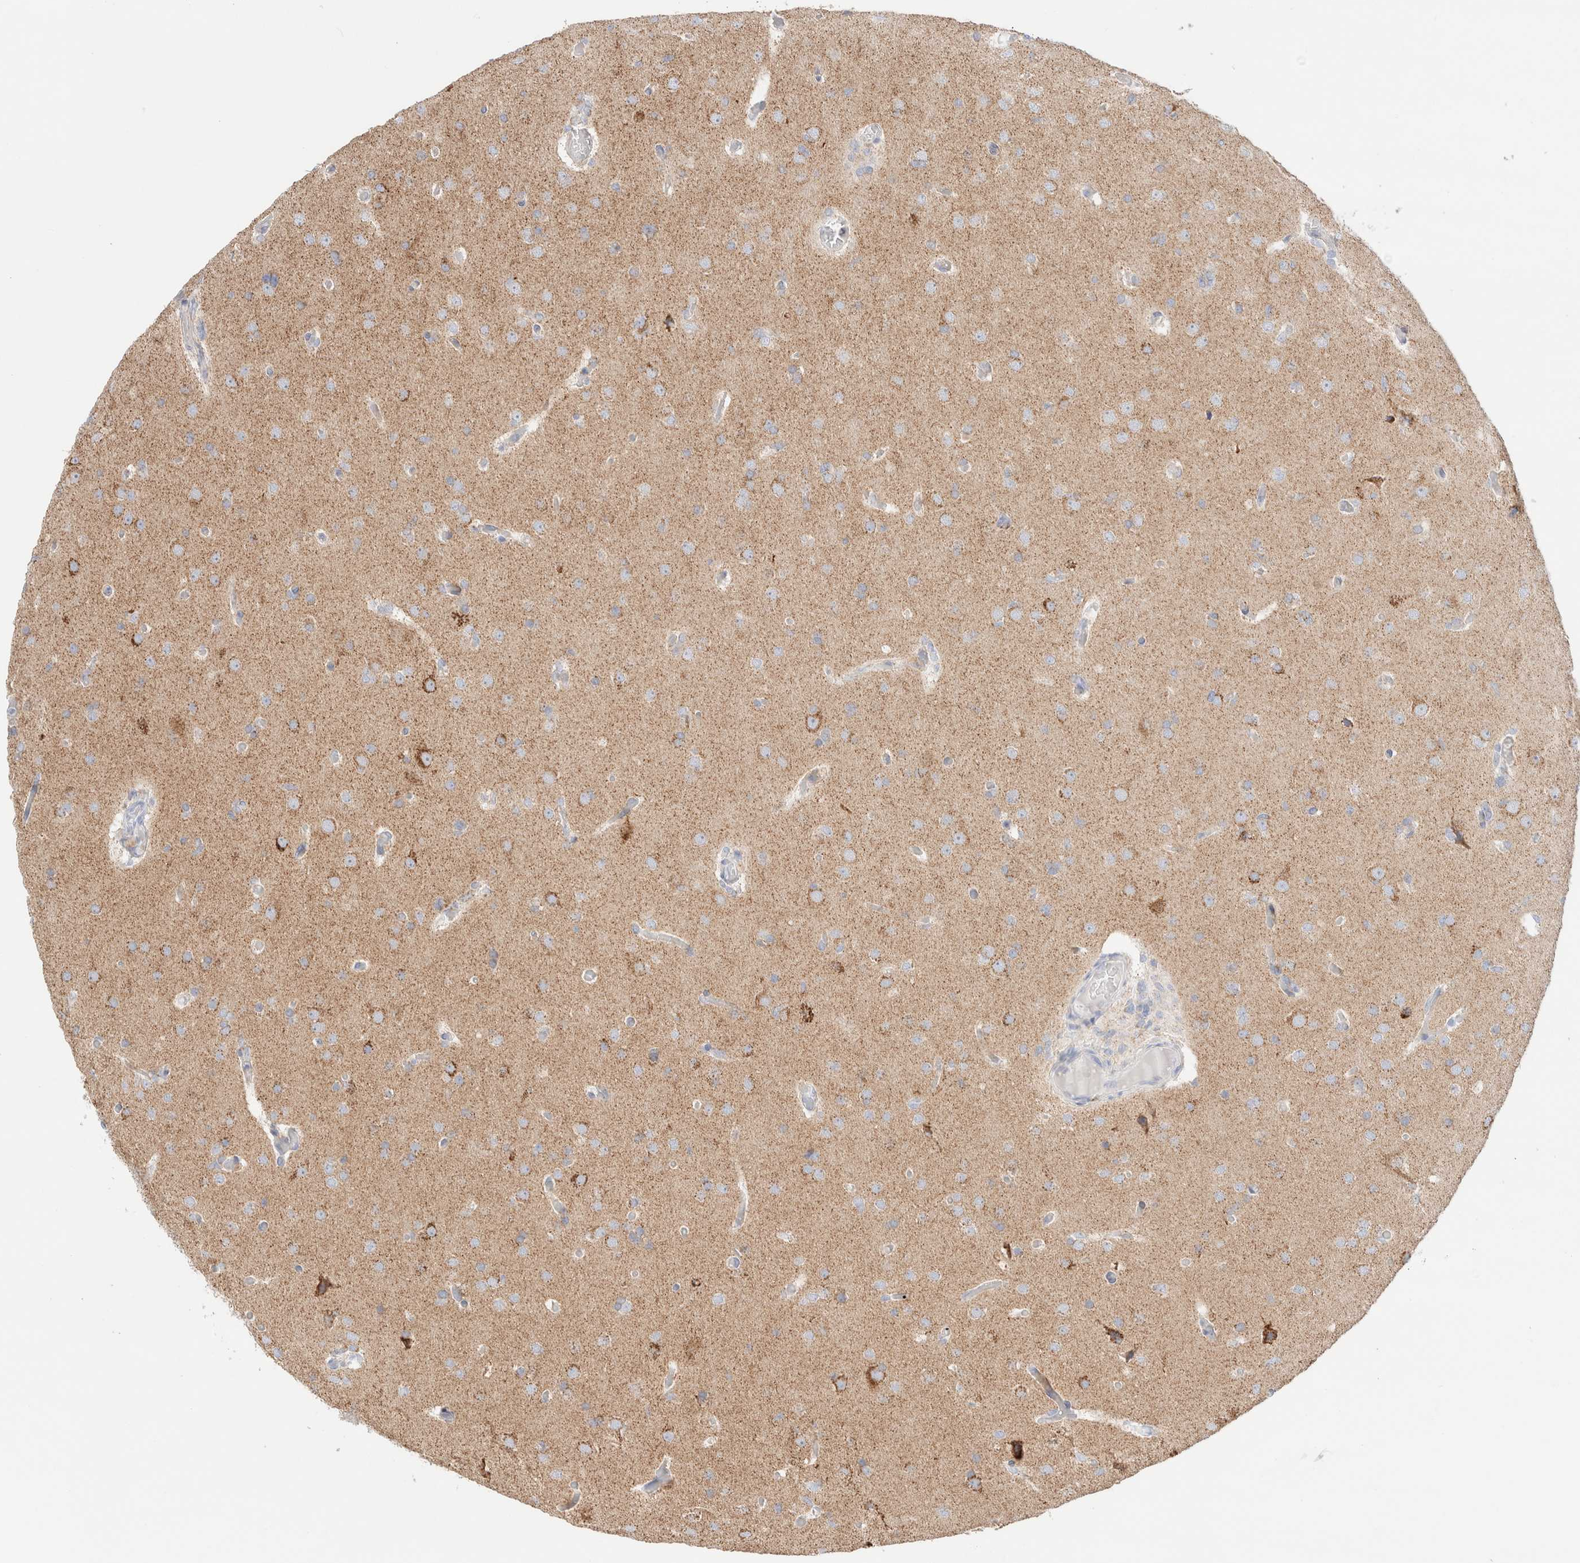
{"staining": {"intensity": "weak", "quantity": "<25%", "location": "cytoplasmic/membranous"}, "tissue": "glioma", "cell_type": "Tumor cells", "image_type": "cancer", "snomed": [{"axis": "morphology", "description": "Glioma, malignant, High grade"}, {"axis": "topography", "description": "Cerebral cortex"}], "caption": "Immunohistochemical staining of human glioma displays no significant positivity in tumor cells. (Brightfield microscopy of DAB immunohistochemistry (IHC) at high magnification).", "gene": "ATP6V1C1", "patient": {"sex": "female", "age": 36}}